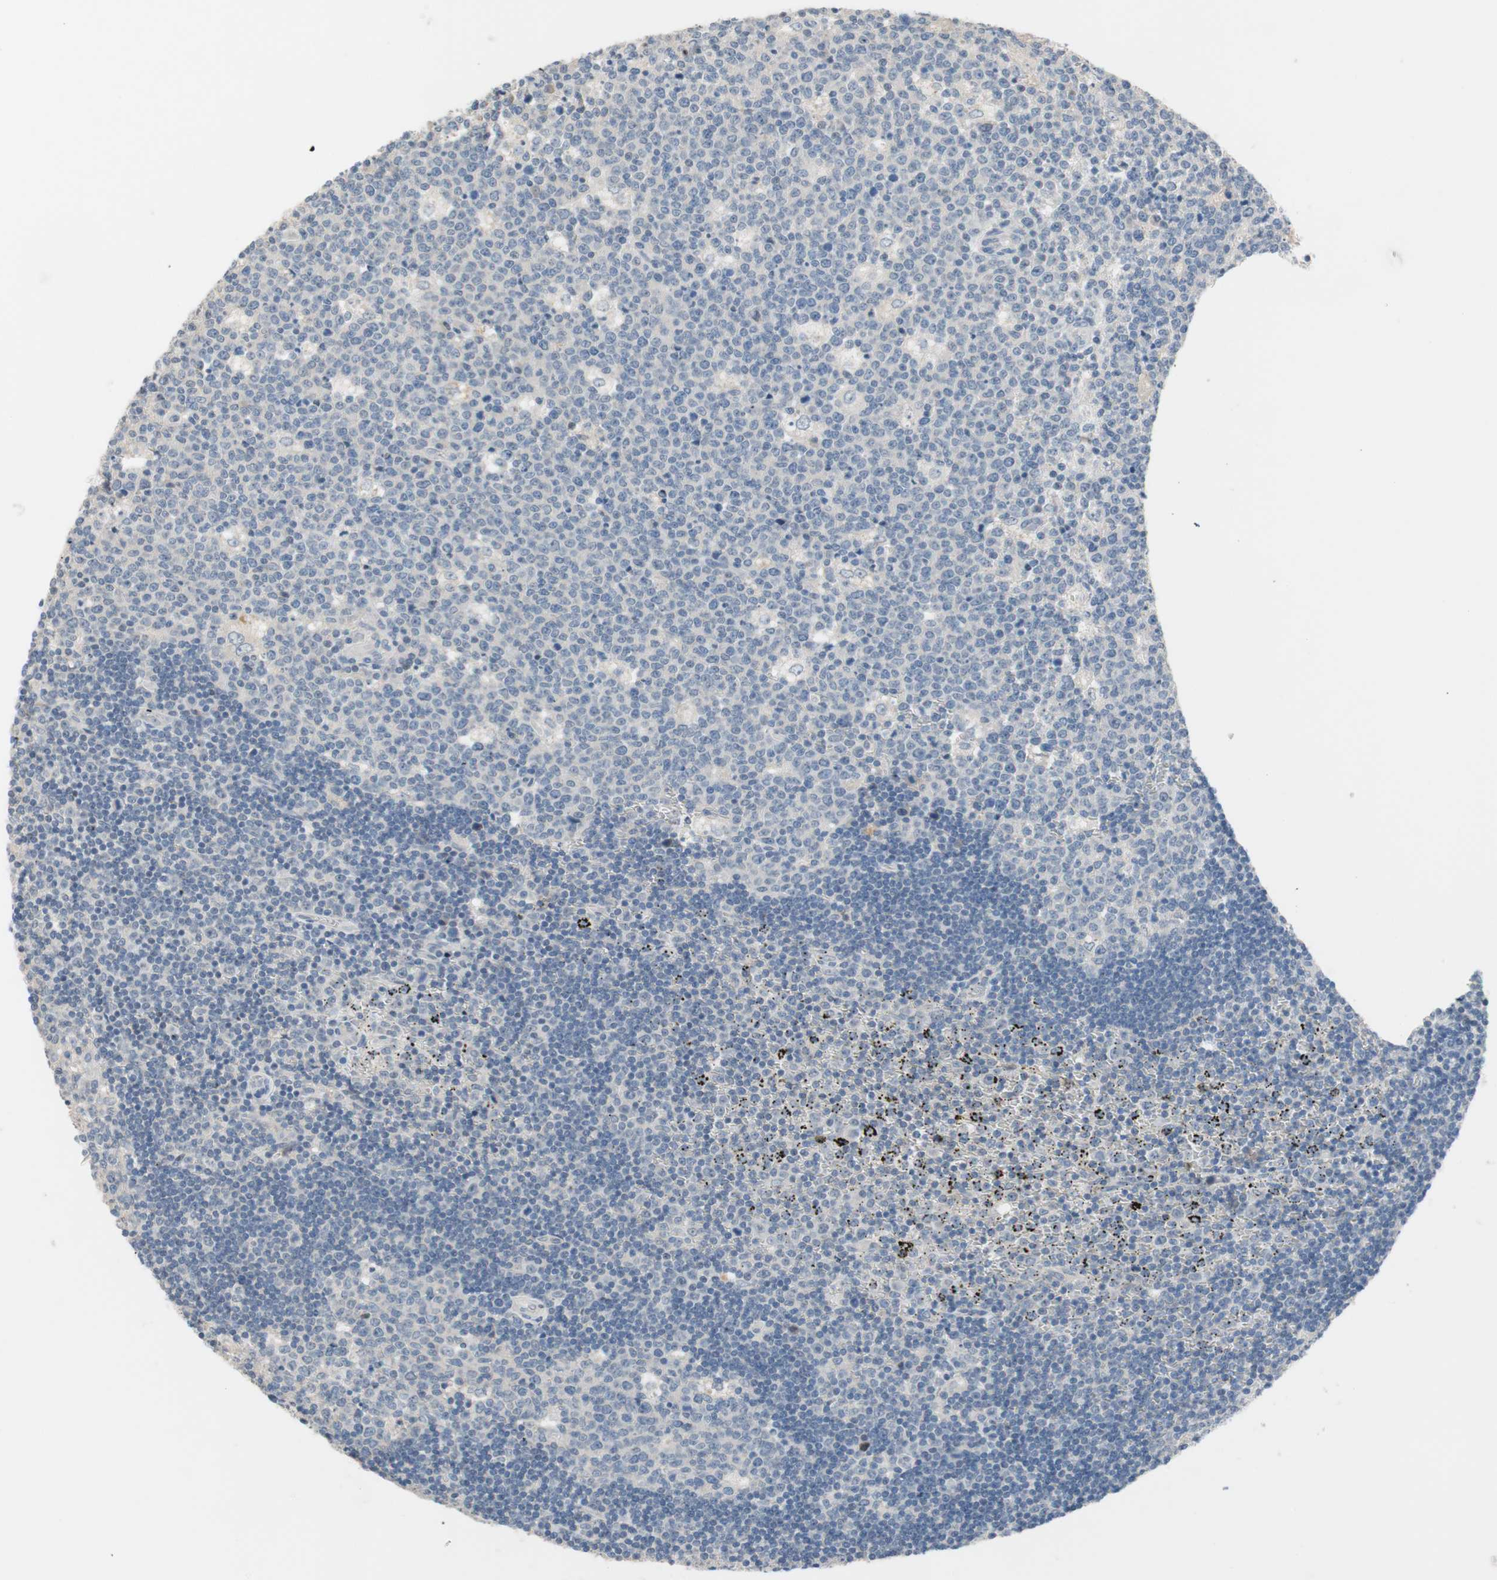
{"staining": {"intensity": "negative", "quantity": "none", "location": "none"}, "tissue": "lymph node", "cell_type": "Germinal center cells", "image_type": "normal", "snomed": [{"axis": "morphology", "description": "Normal tissue, NOS"}, {"axis": "topography", "description": "Lymph node"}, {"axis": "topography", "description": "Salivary gland"}], "caption": "Immunohistochemical staining of benign lymph node displays no significant expression in germinal center cells.", "gene": "PDZK1", "patient": {"sex": "male", "age": 8}}